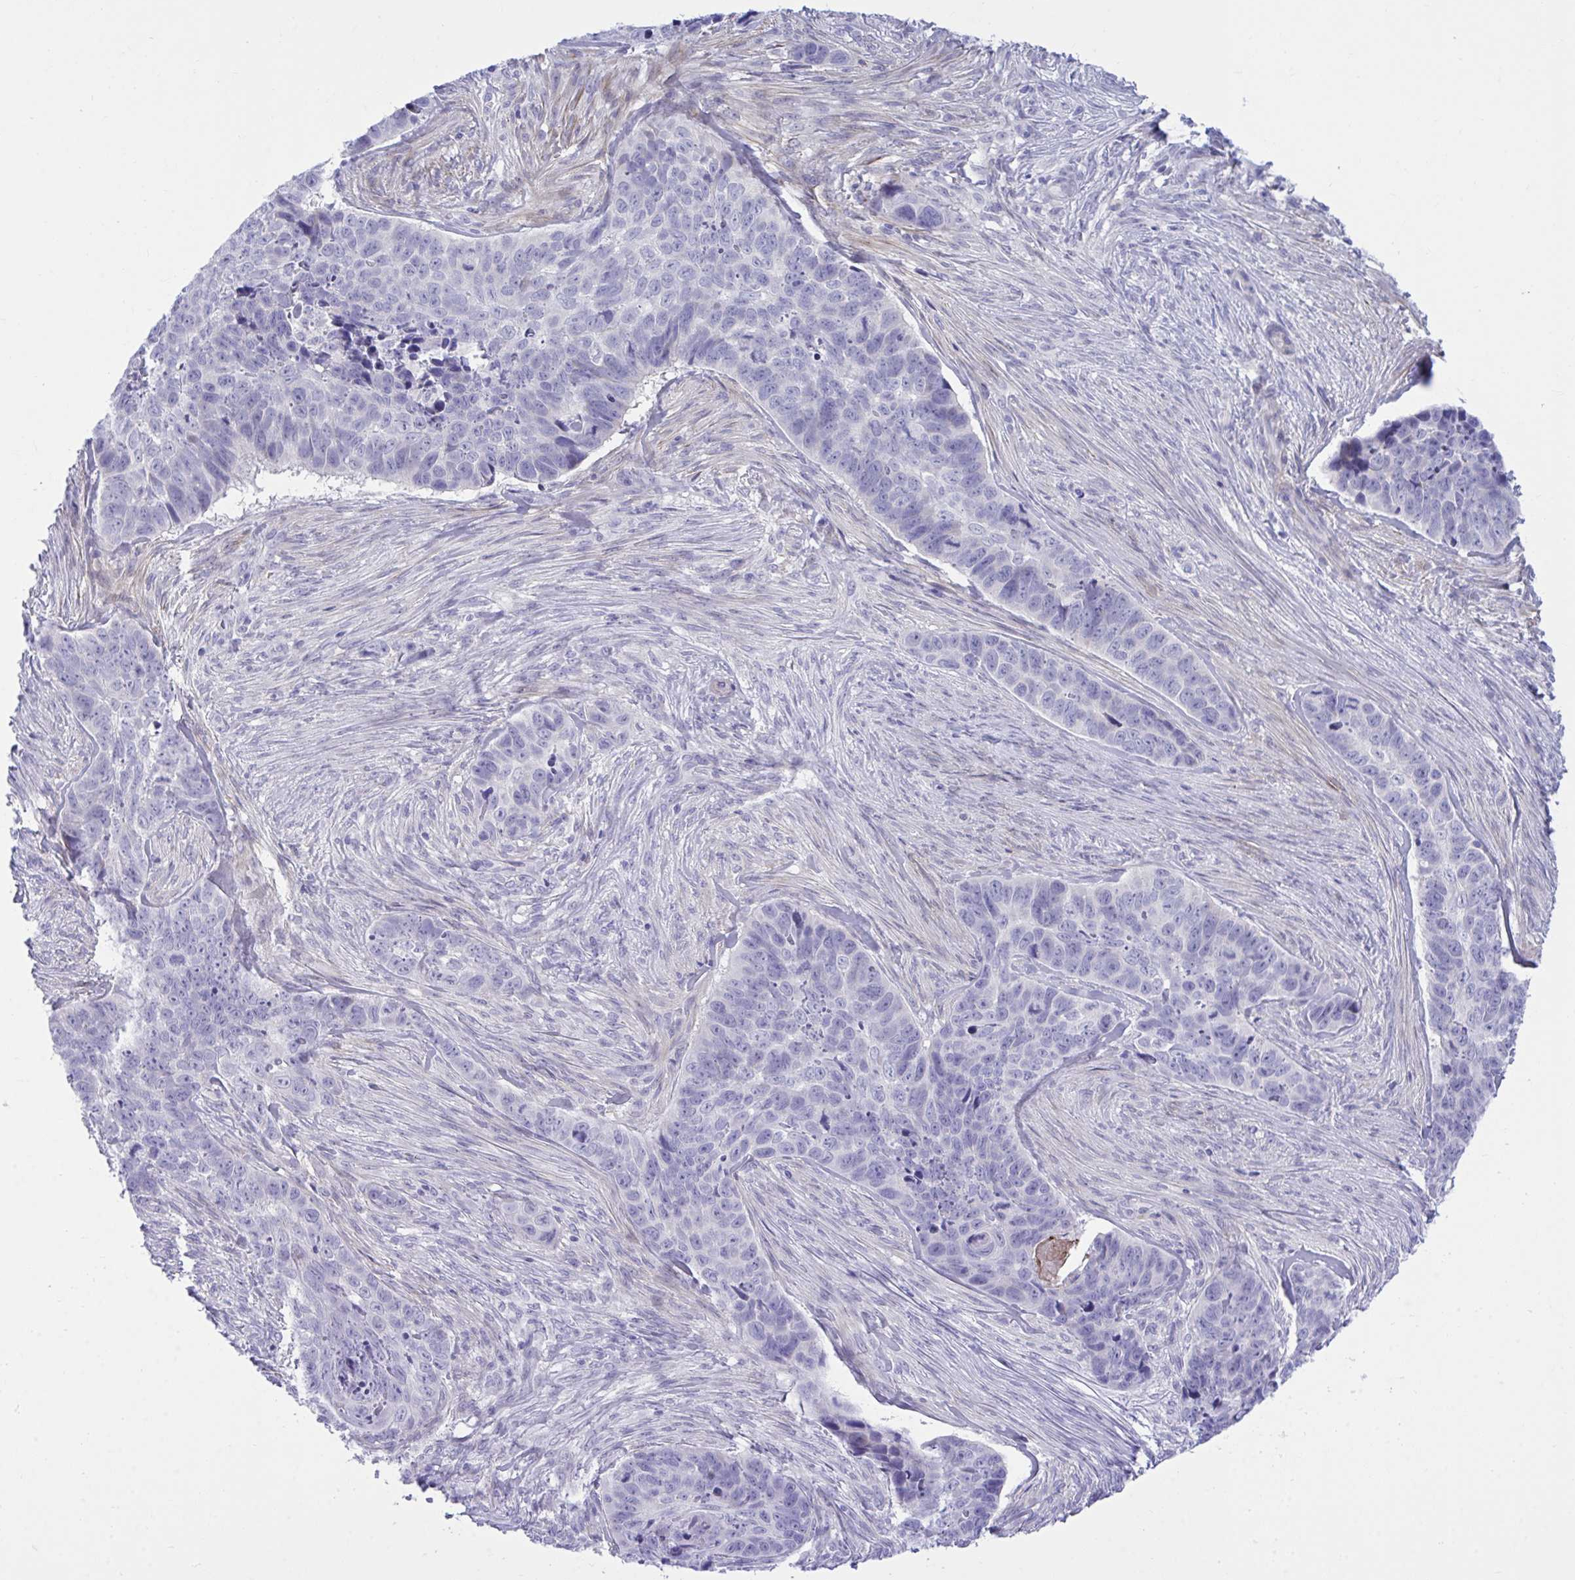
{"staining": {"intensity": "negative", "quantity": "none", "location": "none"}, "tissue": "skin cancer", "cell_type": "Tumor cells", "image_type": "cancer", "snomed": [{"axis": "morphology", "description": "Basal cell carcinoma"}, {"axis": "topography", "description": "Skin"}], "caption": "Basal cell carcinoma (skin) was stained to show a protein in brown. There is no significant expression in tumor cells. (Stains: DAB (3,3'-diaminobenzidine) immunohistochemistry with hematoxylin counter stain, Microscopy: brightfield microscopy at high magnification).", "gene": "MED9", "patient": {"sex": "female", "age": 82}}